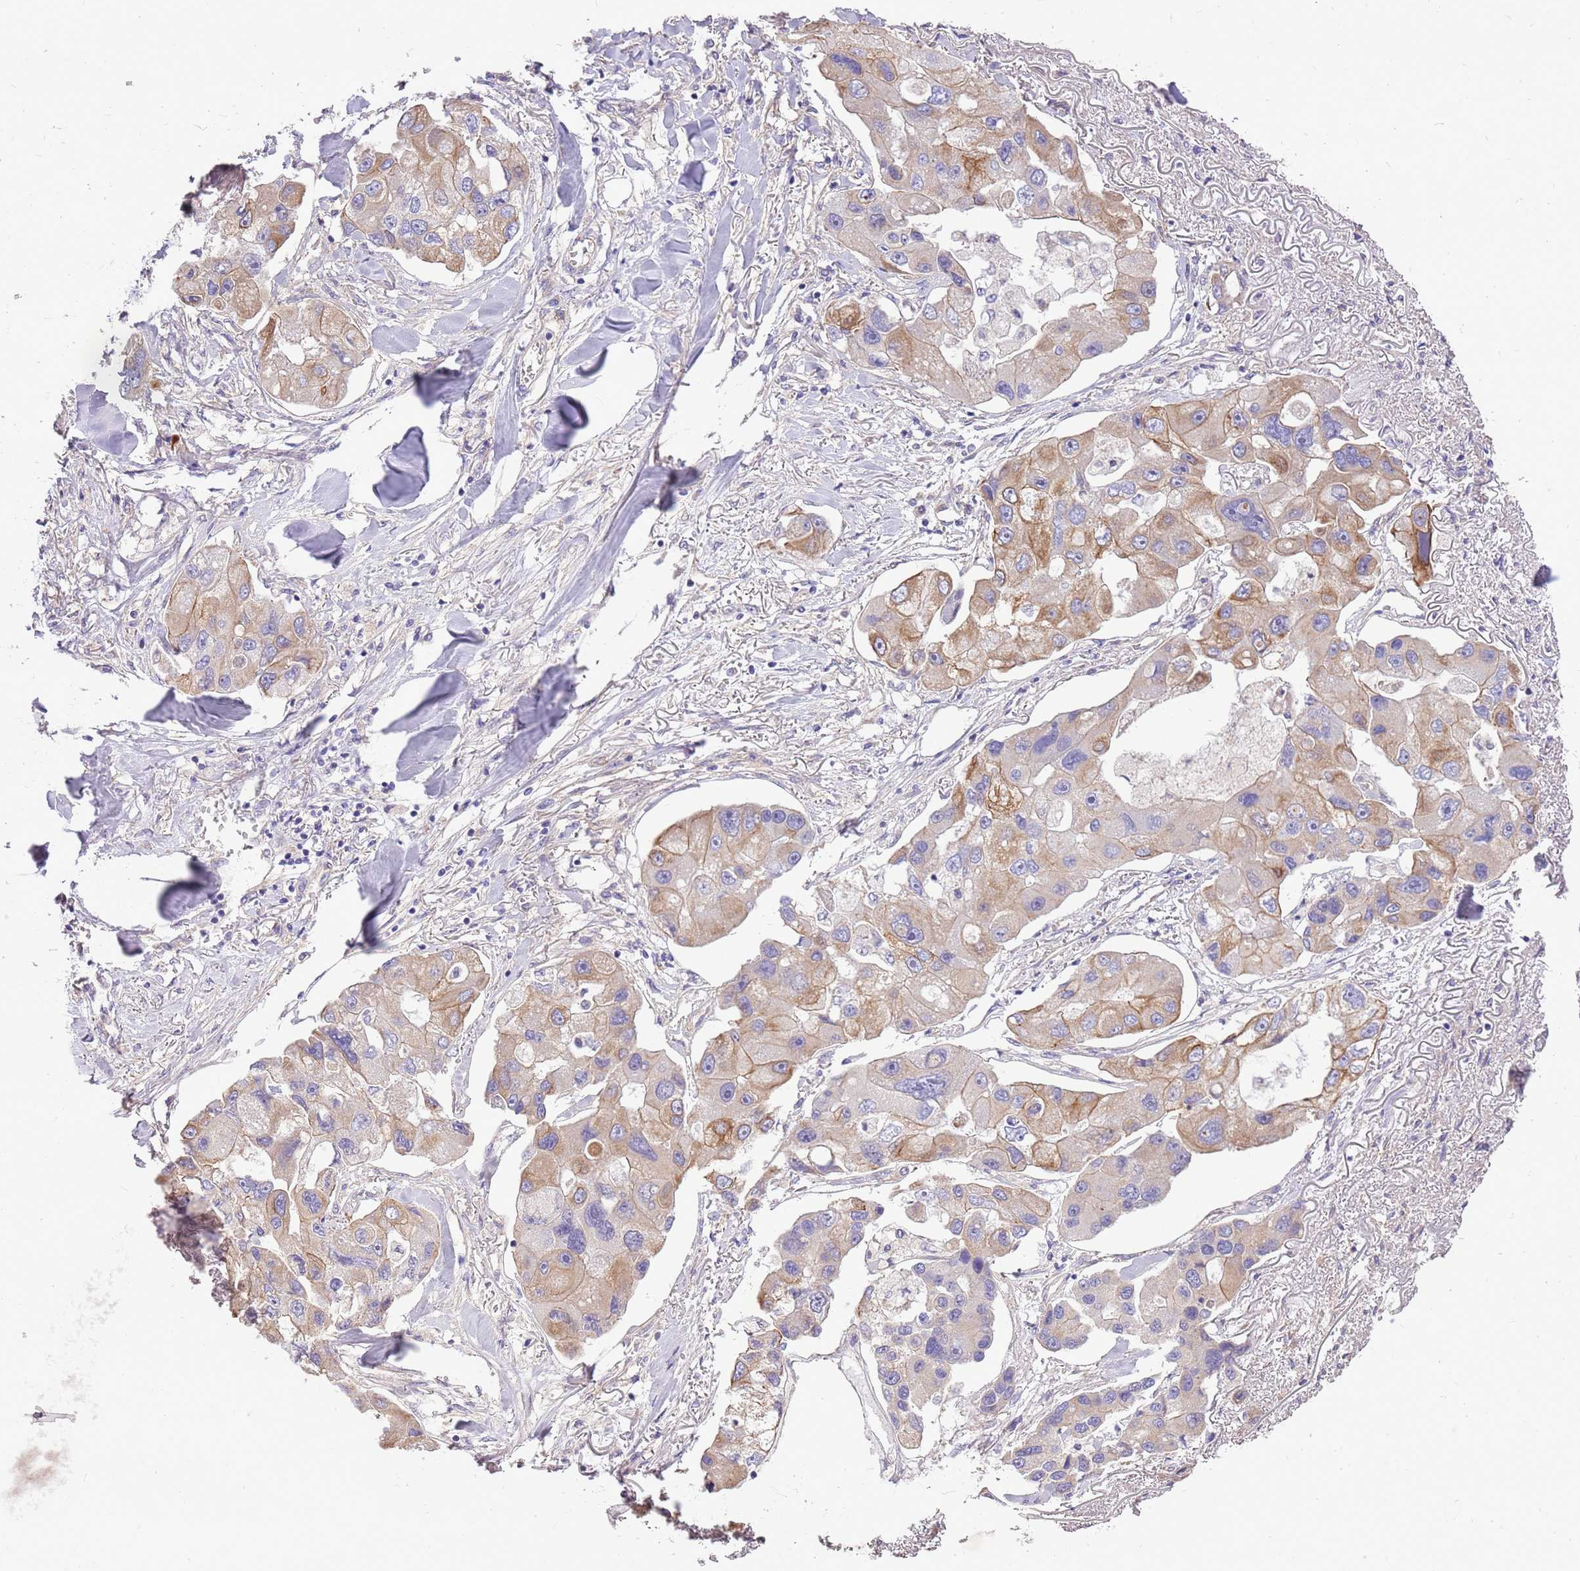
{"staining": {"intensity": "weak", "quantity": "25%-75%", "location": "cytoplasmic/membranous"}, "tissue": "lung cancer", "cell_type": "Tumor cells", "image_type": "cancer", "snomed": [{"axis": "morphology", "description": "Adenocarcinoma, NOS"}, {"axis": "topography", "description": "Lung"}], "caption": "This histopathology image exhibits adenocarcinoma (lung) stained with immunohistochemistry to label a protein in brown. The cytoplasmic/membranous of tumor cells show weak positivity for the protein. Nuclei are counter-stained blue.", "gene": "WASHC4", "patient": {"sex": "female", "age": 54}}